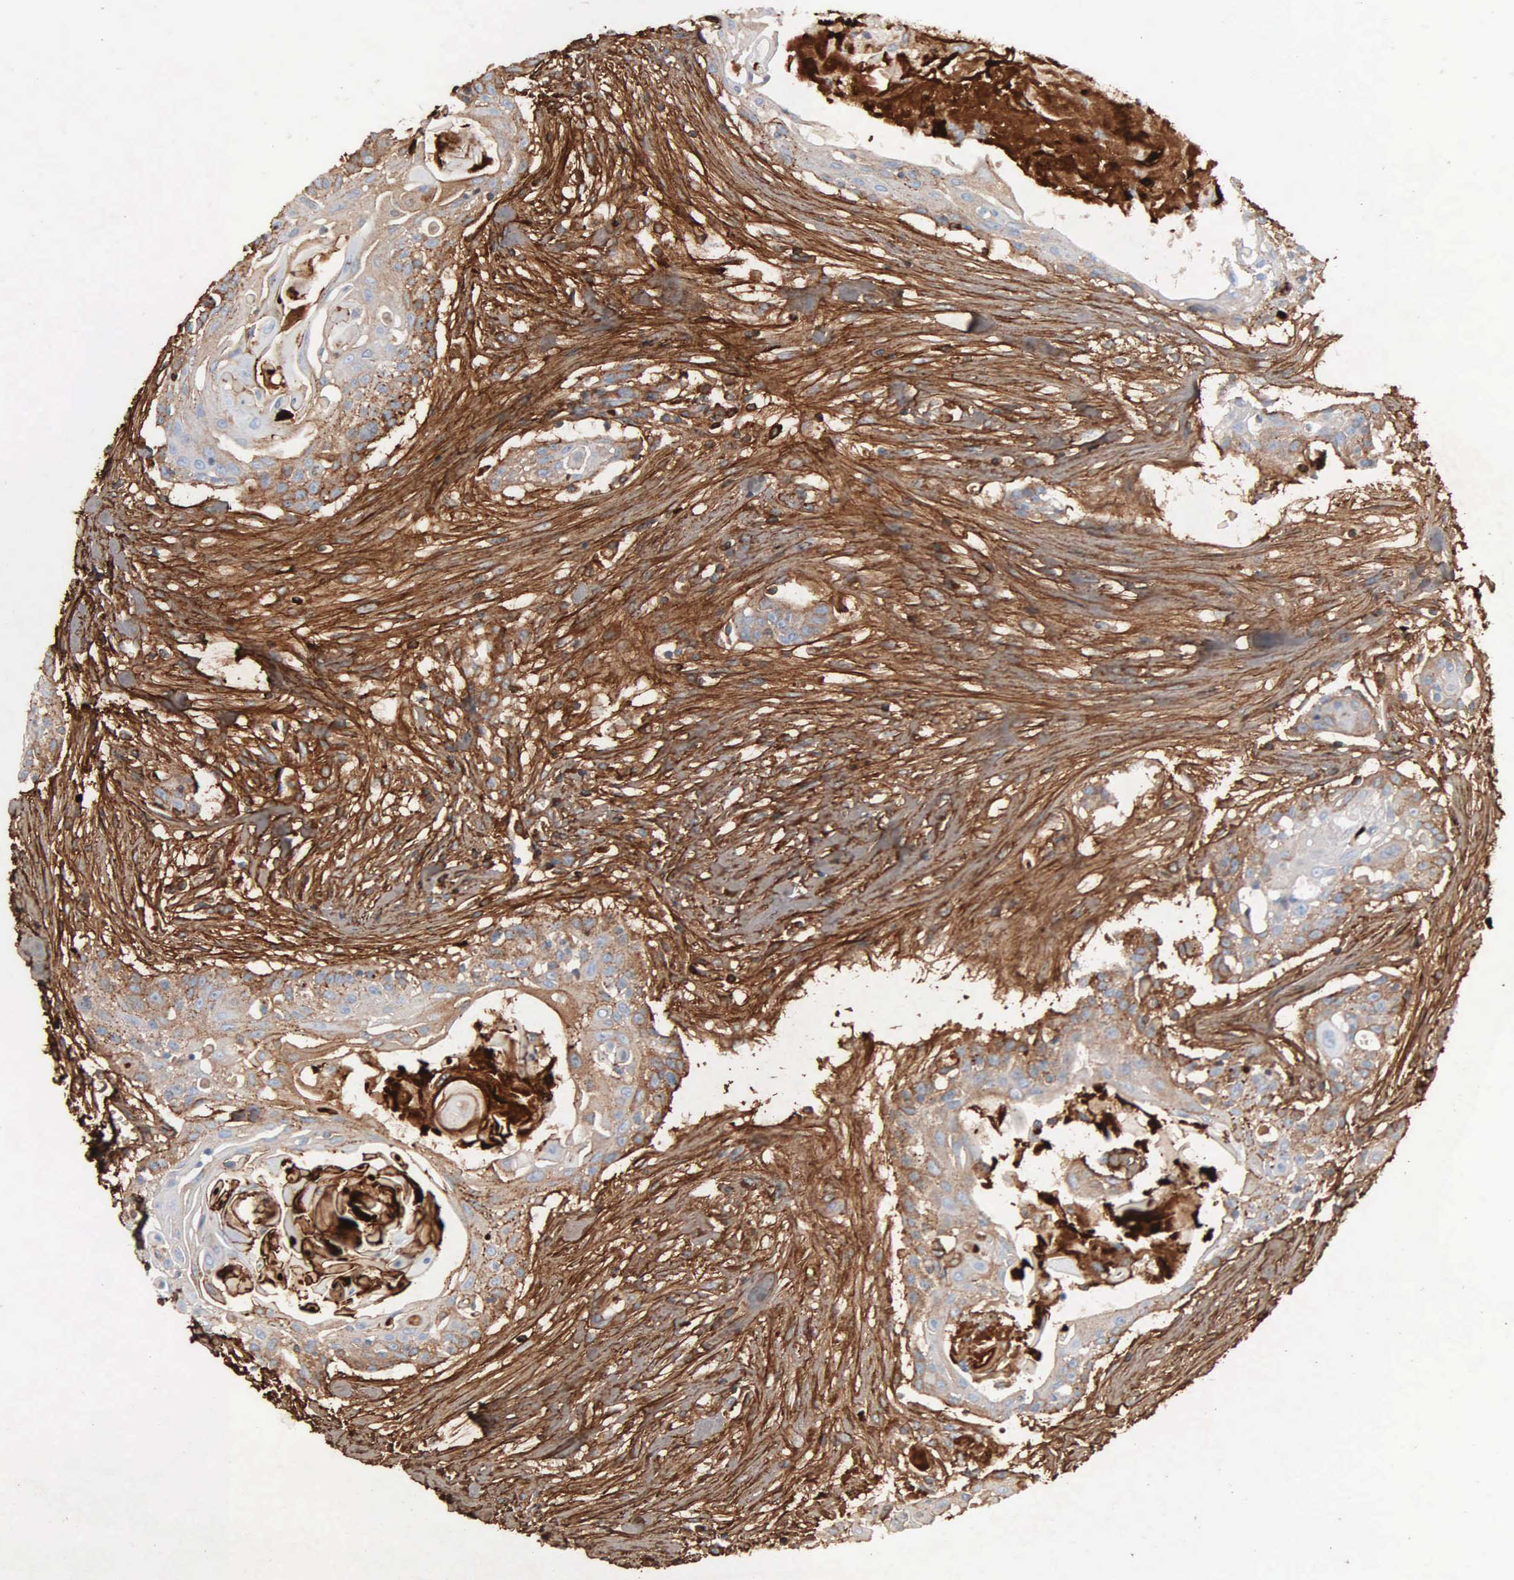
{"staining": {"intensity": "weak", "quantity": ">75%", "location": "cytoplasmic/membranous"}, "tissue": "head and neck cancer", "cell_type": "Tumor cells", "image_type": "cancer", "snomed": [{"axis": "morphology", "description": "Squamous cell carcinoma, NOS"}, {"axis": "morphology", "description": "Squamous cell carcinoma, metastatic, NOS"}, {"axis": "topography", "description": "Lymph node"}, {"axis": "topography", "description": "Salivary gland"}, {"axis": "topography", "description": "Head-Neck"}], "caption": "Head and neck cancer (metastatic squamous cell carcinoma) stained for a protein shows weak cytoplasmic/membranous positivity in tumor cells. The staining was performed using DAB (3,3'-diaminobenzidine) to visualize the protein expression in brown, while the nuclei were stained in blue with hematoxylin (Magnification: 20x).", "gene": "FN1", "patient": {"sex": "female", "age": 74}}